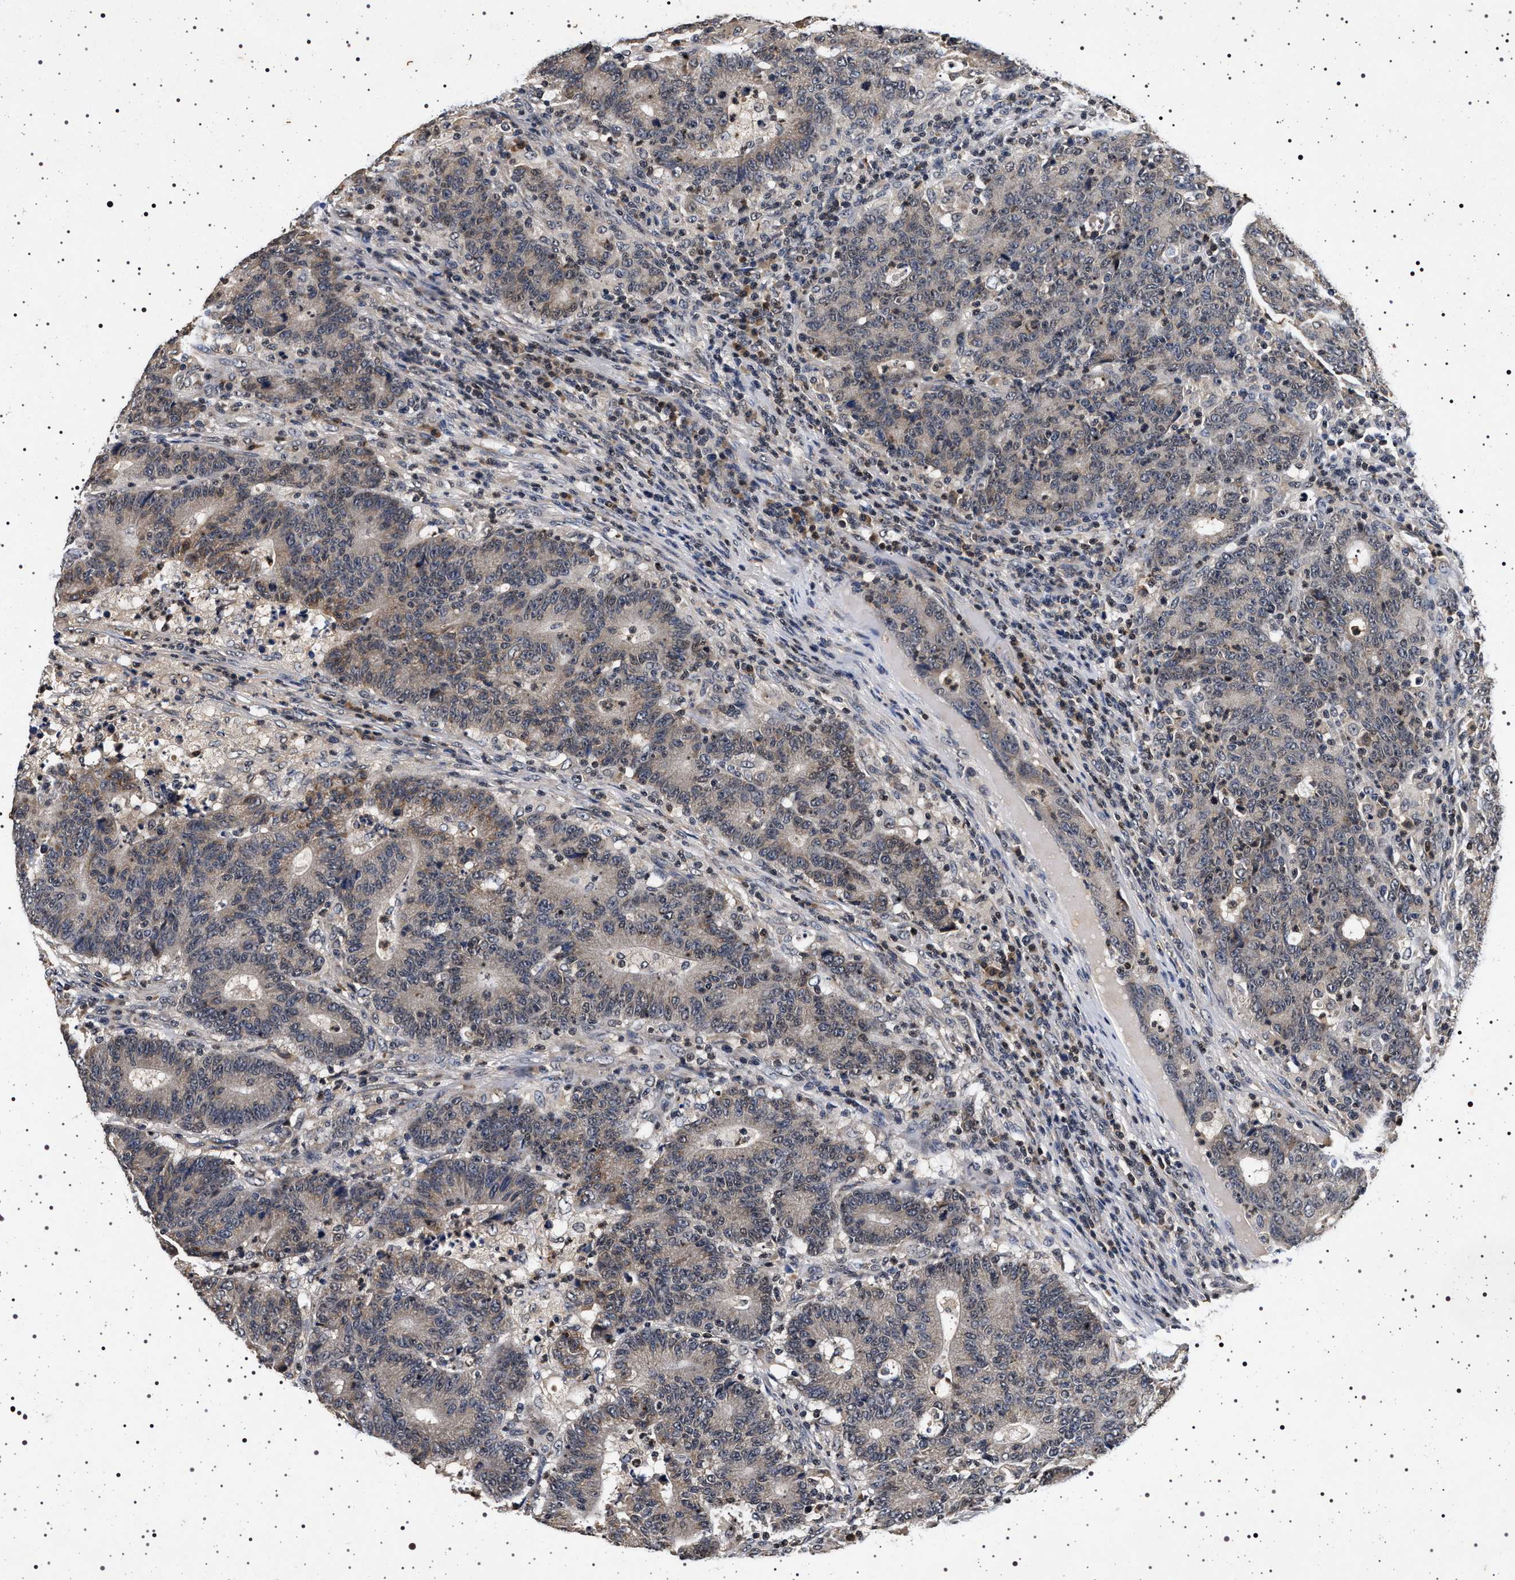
{"staining": {"intensity": "moderate", "quantity": "25%-75%", "location": "cytoplasmic/membranous"}, "tissue": "colorectal cancer", "cell_type": "Tumor cells", "image_type": "cancer", "snomed": [{"axis": "morphology", "description": "Normal tissue, NOS"}, {"axis": "morphology", "description": "Adenocarcinoma, NOS"}, {"axis": "topography", "description": "Colon"}], "caption": "Immunohistochemical staining of human colorectal cancer shows medium levels of moderate cytoplasmic/membranous protein staining in approximately 25%-75% of tumor cells.", "gene": "CDKN1B", "patient": {"sex": "female", "age": 75}}